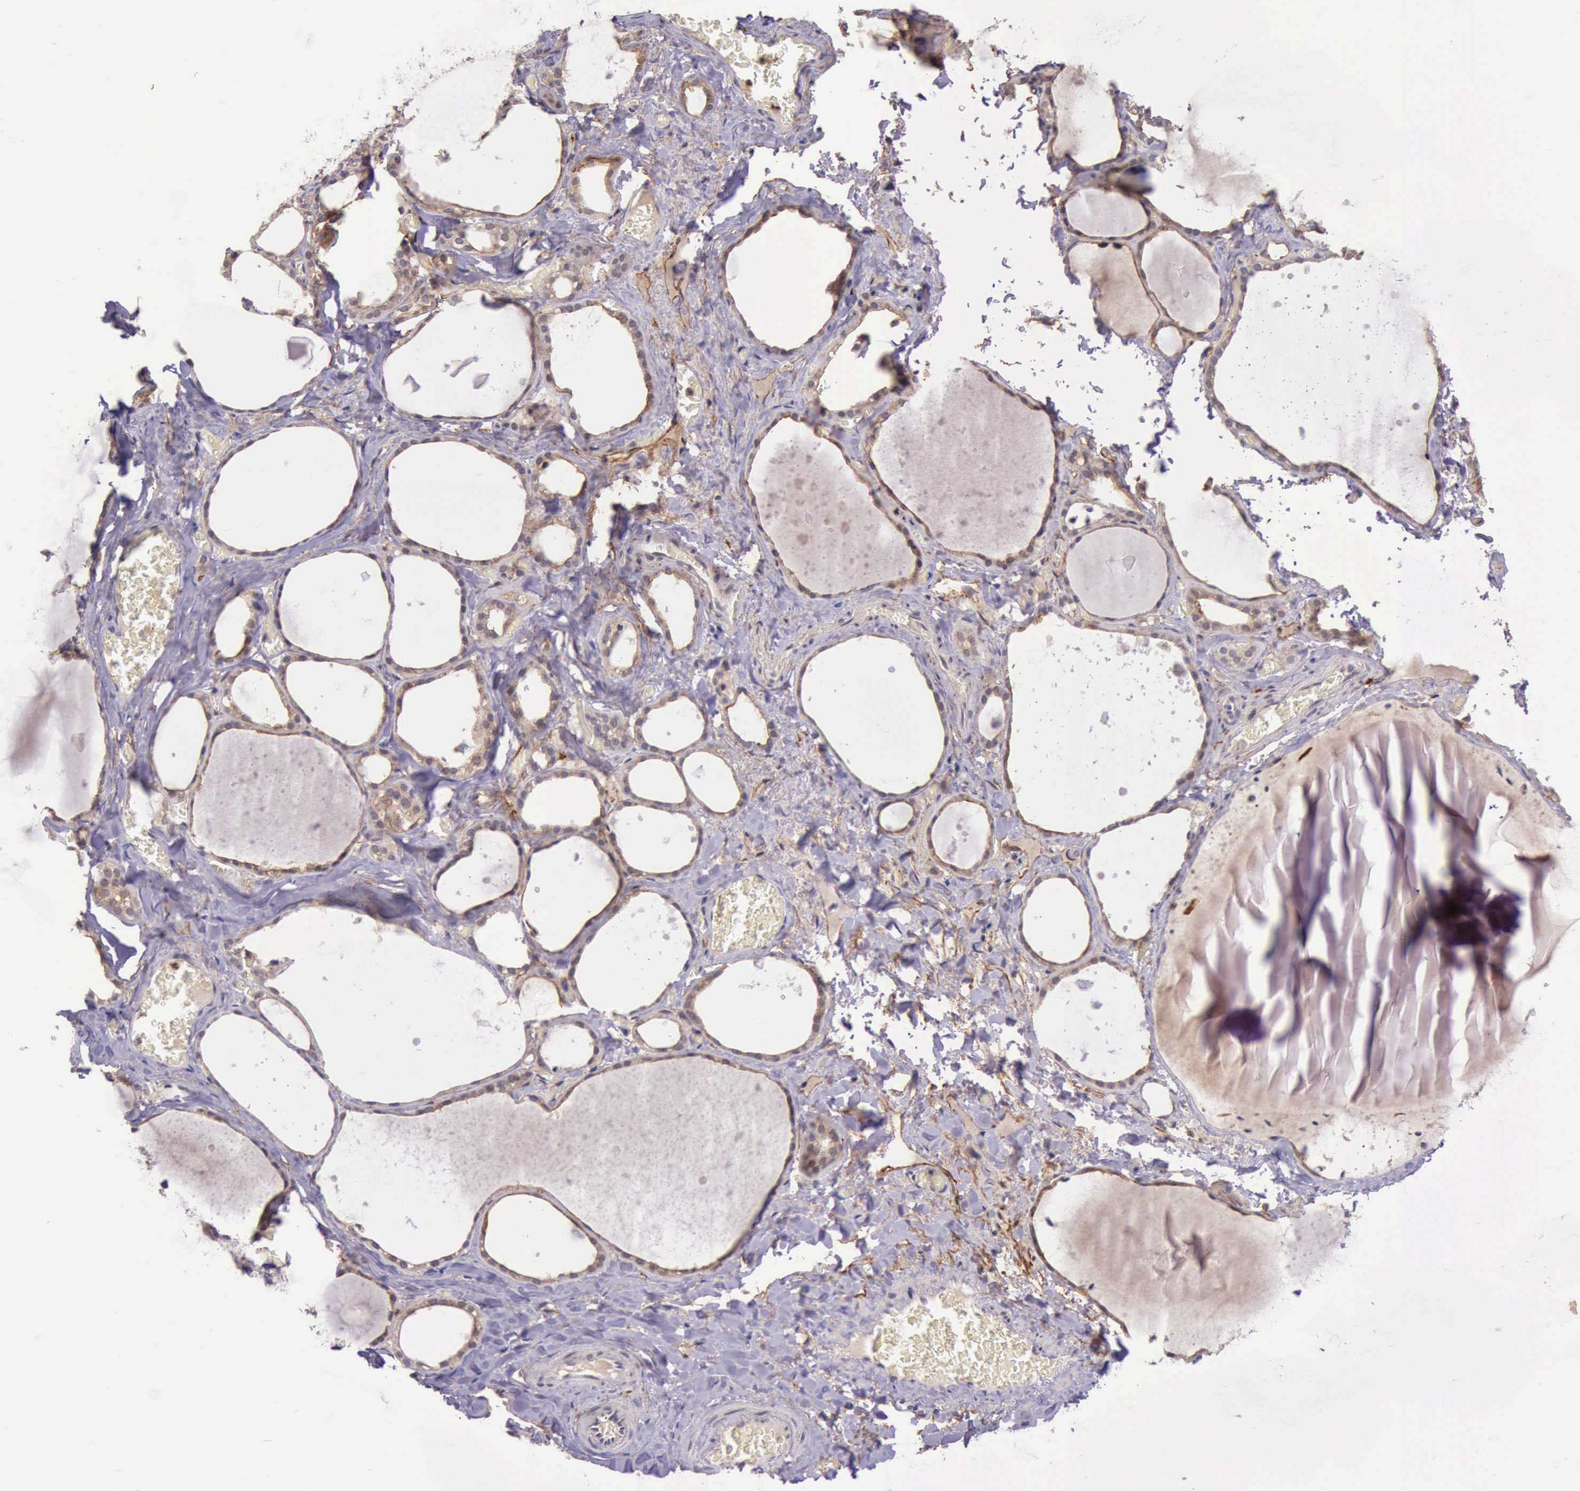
{"staining": {"intensity": "weak", "quantity": ">75%", "location": "cytoplasmic/membranous"}, "tissue": "thyroid gland", "cell_type": "Glandular cells", "image_type": "normal", "snomed": [{"axis": "morphology", "description": "Normal tissue, NOS"}, {"axis": "topography", "description": "Thyroid gland"}], "caption": "This image shows immunohistochemistry staining of normal thyroid gland, with low weak cytoplasmic/membranous expression in approximately >75% of glandular cells.", "gene": "PRICKLE3", "patient": {"sex": "male", "age": 76}}